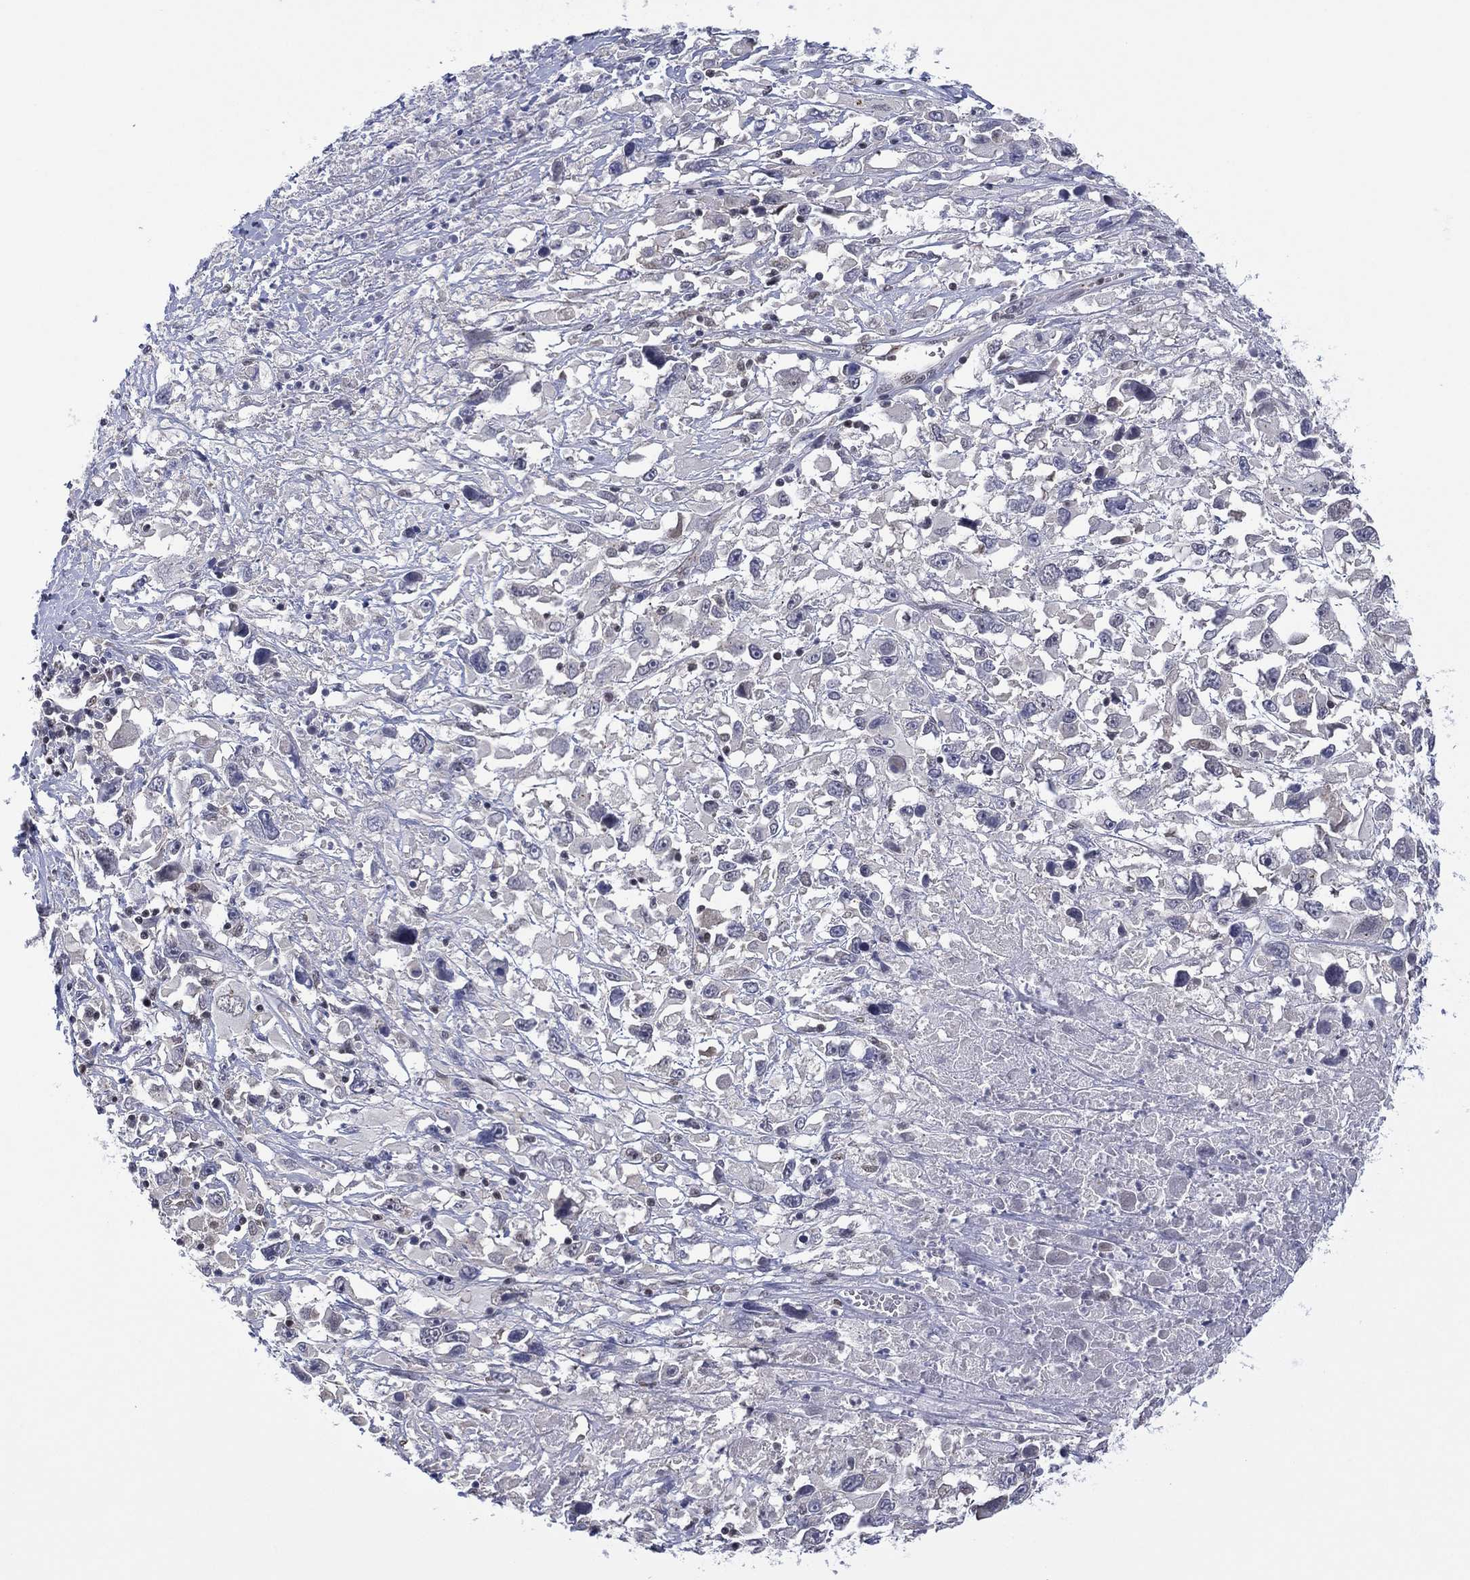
{"staining": {"intensity": "negative", "quantity": "none", "location": "none"}, "tissue": "melanoma", "cell_type": "Tumor cells", "image_type": "cancer", "snomed": [{"axis": "morphology", "description": "Malignant melanoma, Metastatic site"}, {"axis": "topography", "description": "Soft tissue"}], "caption": "High power microscopy photomicrograph of an immunohistochemistry (IHC) photomicrograph of malignant melanoma (metastatic site), revealing no significant staining in tumor cells.", "gene": "GSE1", "patient": {"sex": "male", "age": 50}}